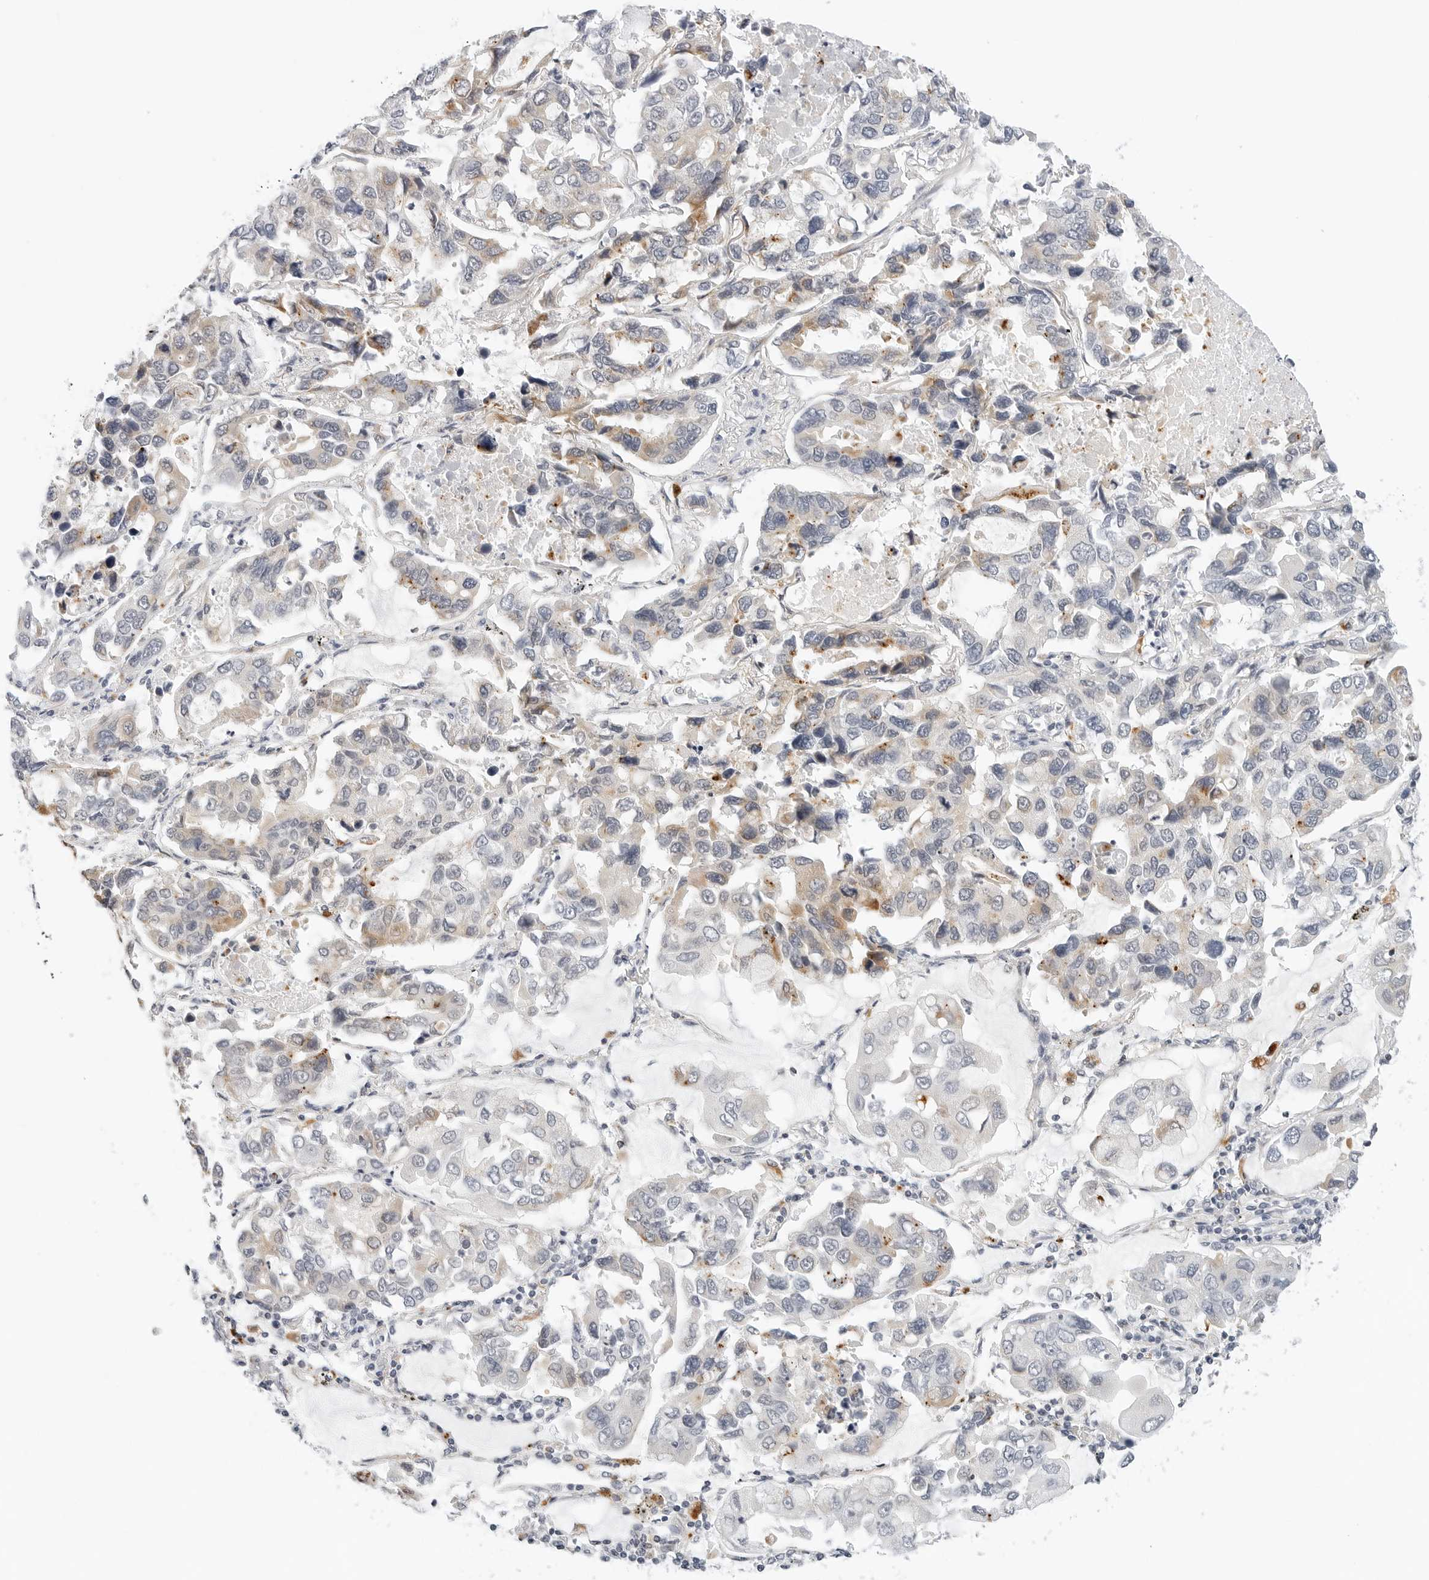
{"staining": {"intensity": "weak", "quantity": "25%-75%", "location": "cytoplasmic/membranous"}, "tissue": "lung cancer", "cell_type": "Tumor cells", "image_type": "cancer", "snomed": [{"axis": "morphology", "description": "Adenocarcinoma, NOS"}, {"axis": "topography", "description": "Lung"}], "caption": "Adenocarcinoma (lung) tissue demonstrates weak cytoplasmic/membranous positivity in about 25%-75% of tumor cells", "gene": "TSEN2", "patient": {"sex": "male", "age": 64}}